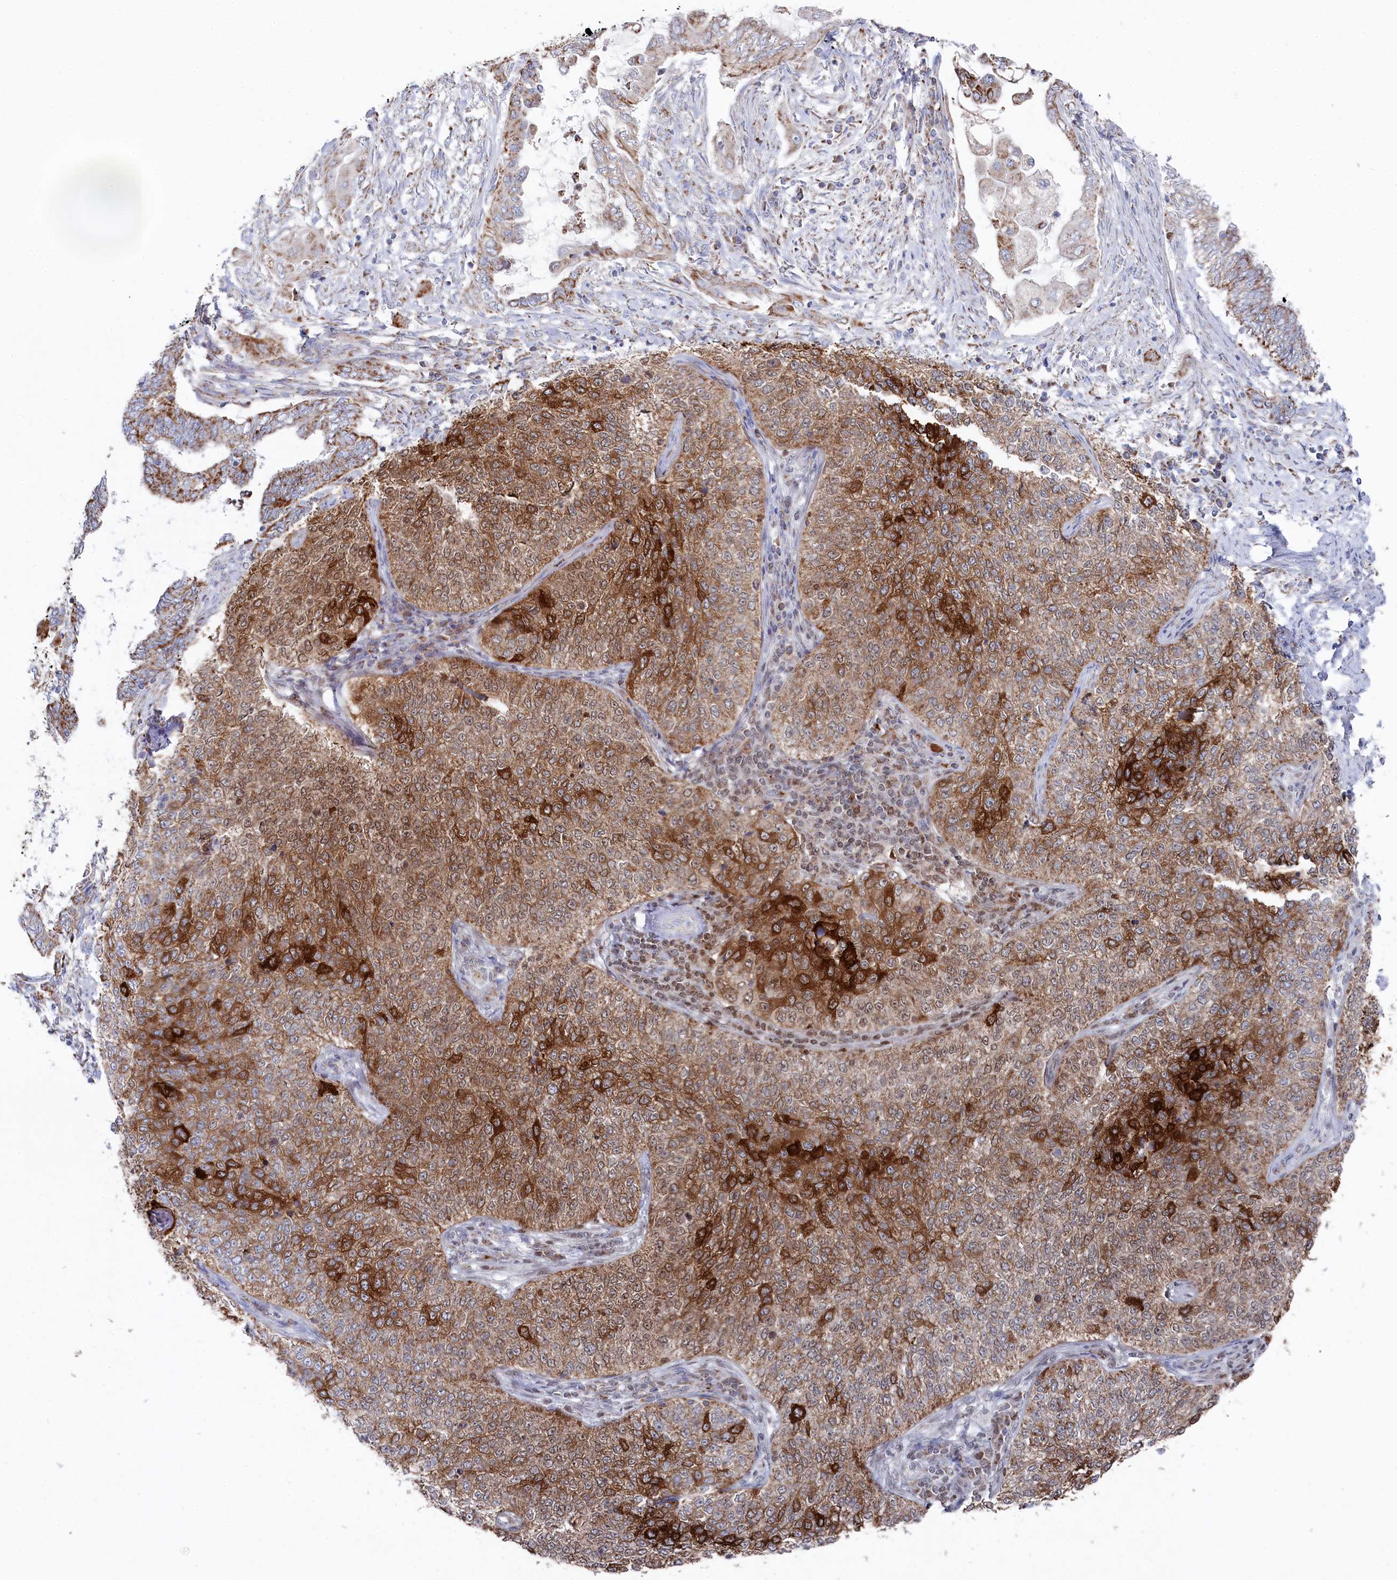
{"staining": {"intensity": "strong", "quantity": "25%-75%", "location": "cytoplasmic/membranous"}, "tissue": "cervical cancer", "cell_type": "Tumor cells", "image_type": "cancer", "snomed": [{"axis": "morphology", "description": "Squamous cell carcinoma, NOS"}, {"axis": "topography", "description": "Cervix"}], "caption": "Immunohistochemistry (IHC) micrograph of neoplastic tissue: cervical squamous cell carcinoma stained using IHC demonstrates high levels of strong protein expression localized specifically in the cytoplasmic/membranous of tumor cells, appearing as a cytoplasmic/membranous brown color.", "gene": "GLS2", "patient": {"sex": "female", "age": 35}}